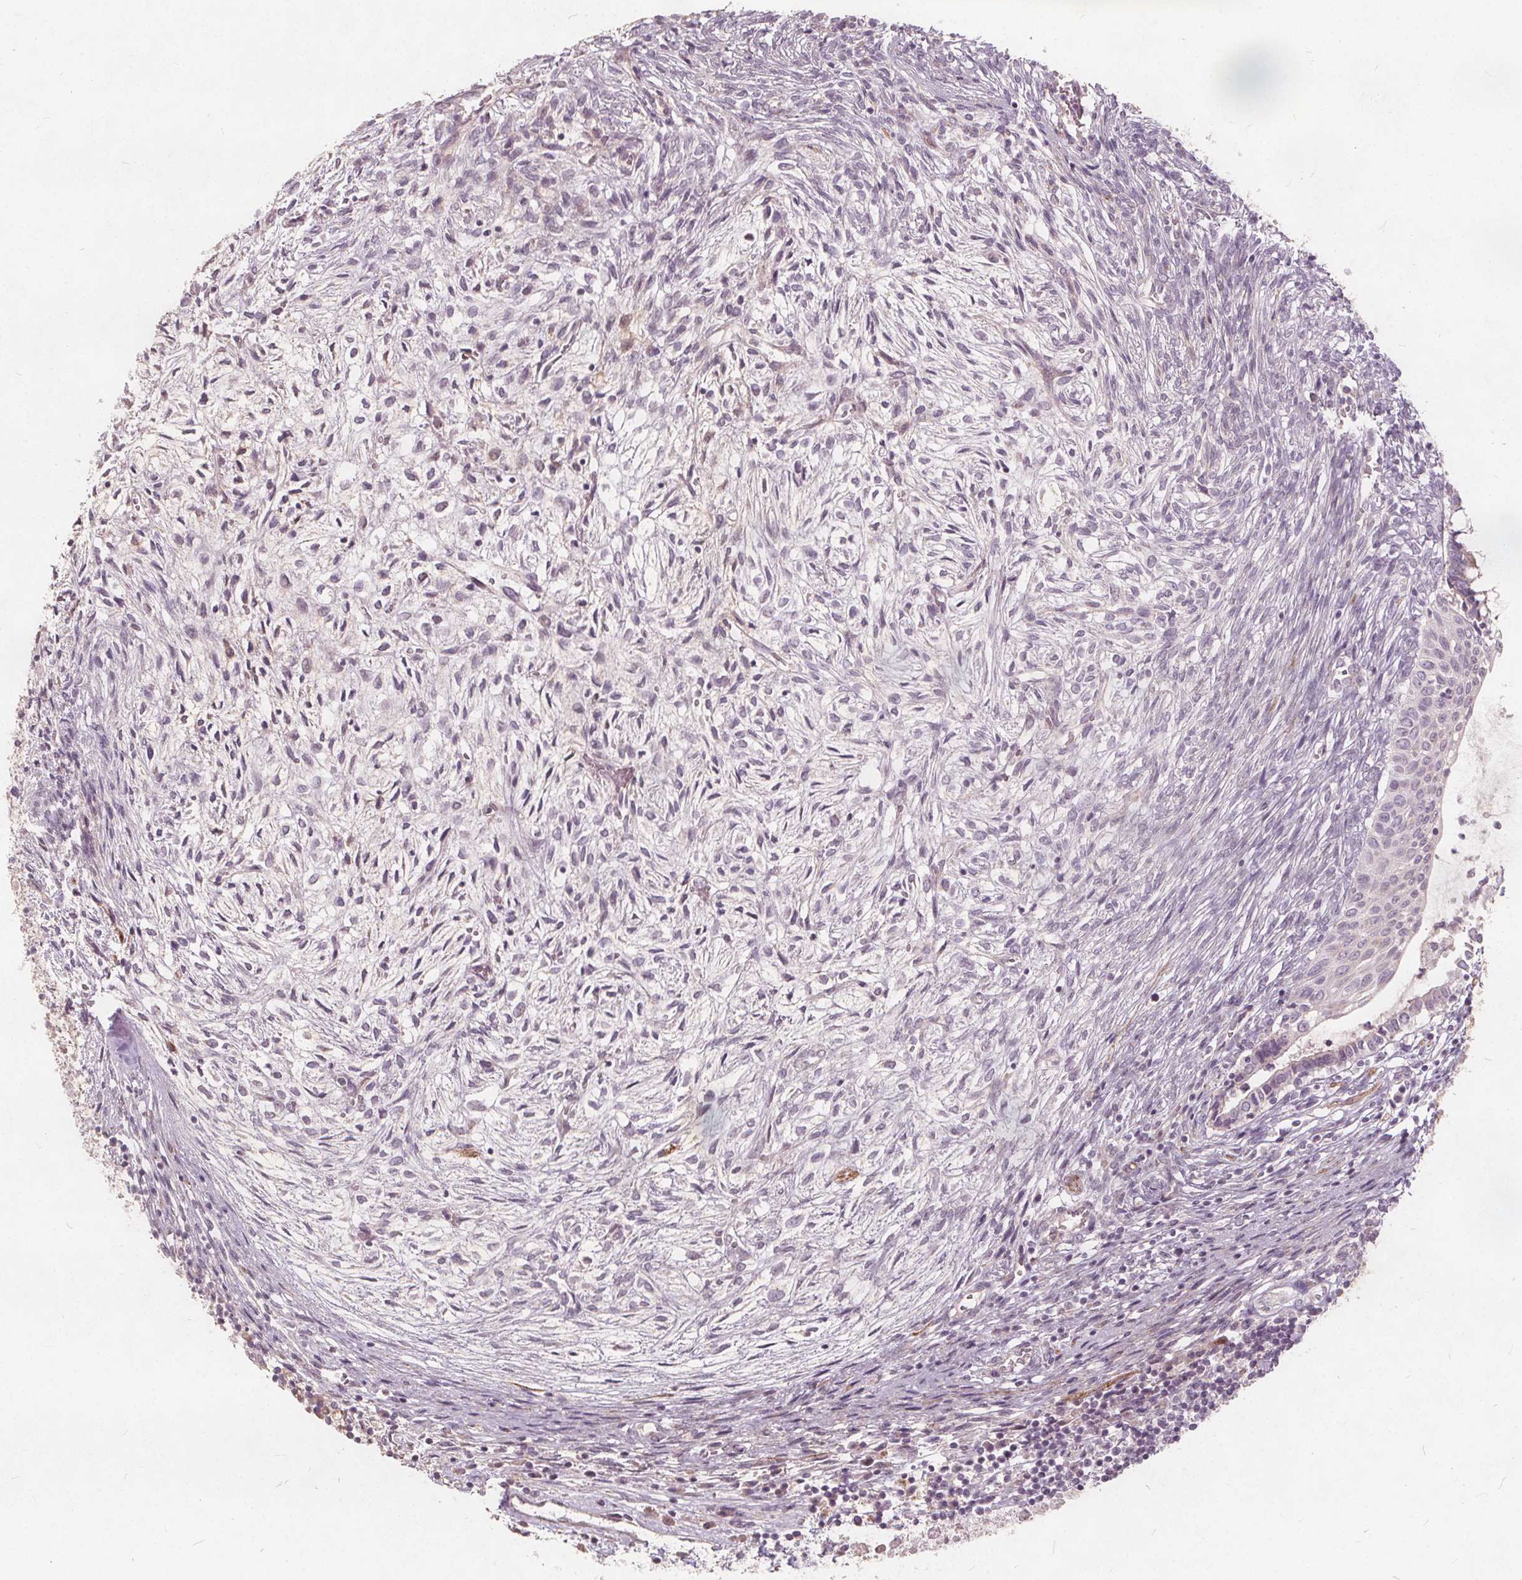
{"staining": {"intensity": "negative", "quantity": "none", "location": "none"}, "tissue": "testis cancer", "cell_type": "Tumor cells", "image_type": "cancer", "snomed": [{"axis": "morphology", "description": "Carcinoma, Embryonal, NOS"}, {"axis": "topography", "description": "Testis"}], "caption": "Immunohistochemistry (IHC) histopathology image of neoplastic tissue: human testis cancer (embryonal carcinoma) stained with DAB (3,3'-diaminobenzidine) demonstrates no significant protein positivity in tumor cells. The staining was performed using DAB (3,3'-diaminobenzidine) to visualize the protein expression in brown, while the nuclei were stained in blue with hematoxylin (Magnification: 20x).", "gene": "PTPRT", "patient": {"sex": "male", "age": 37}}